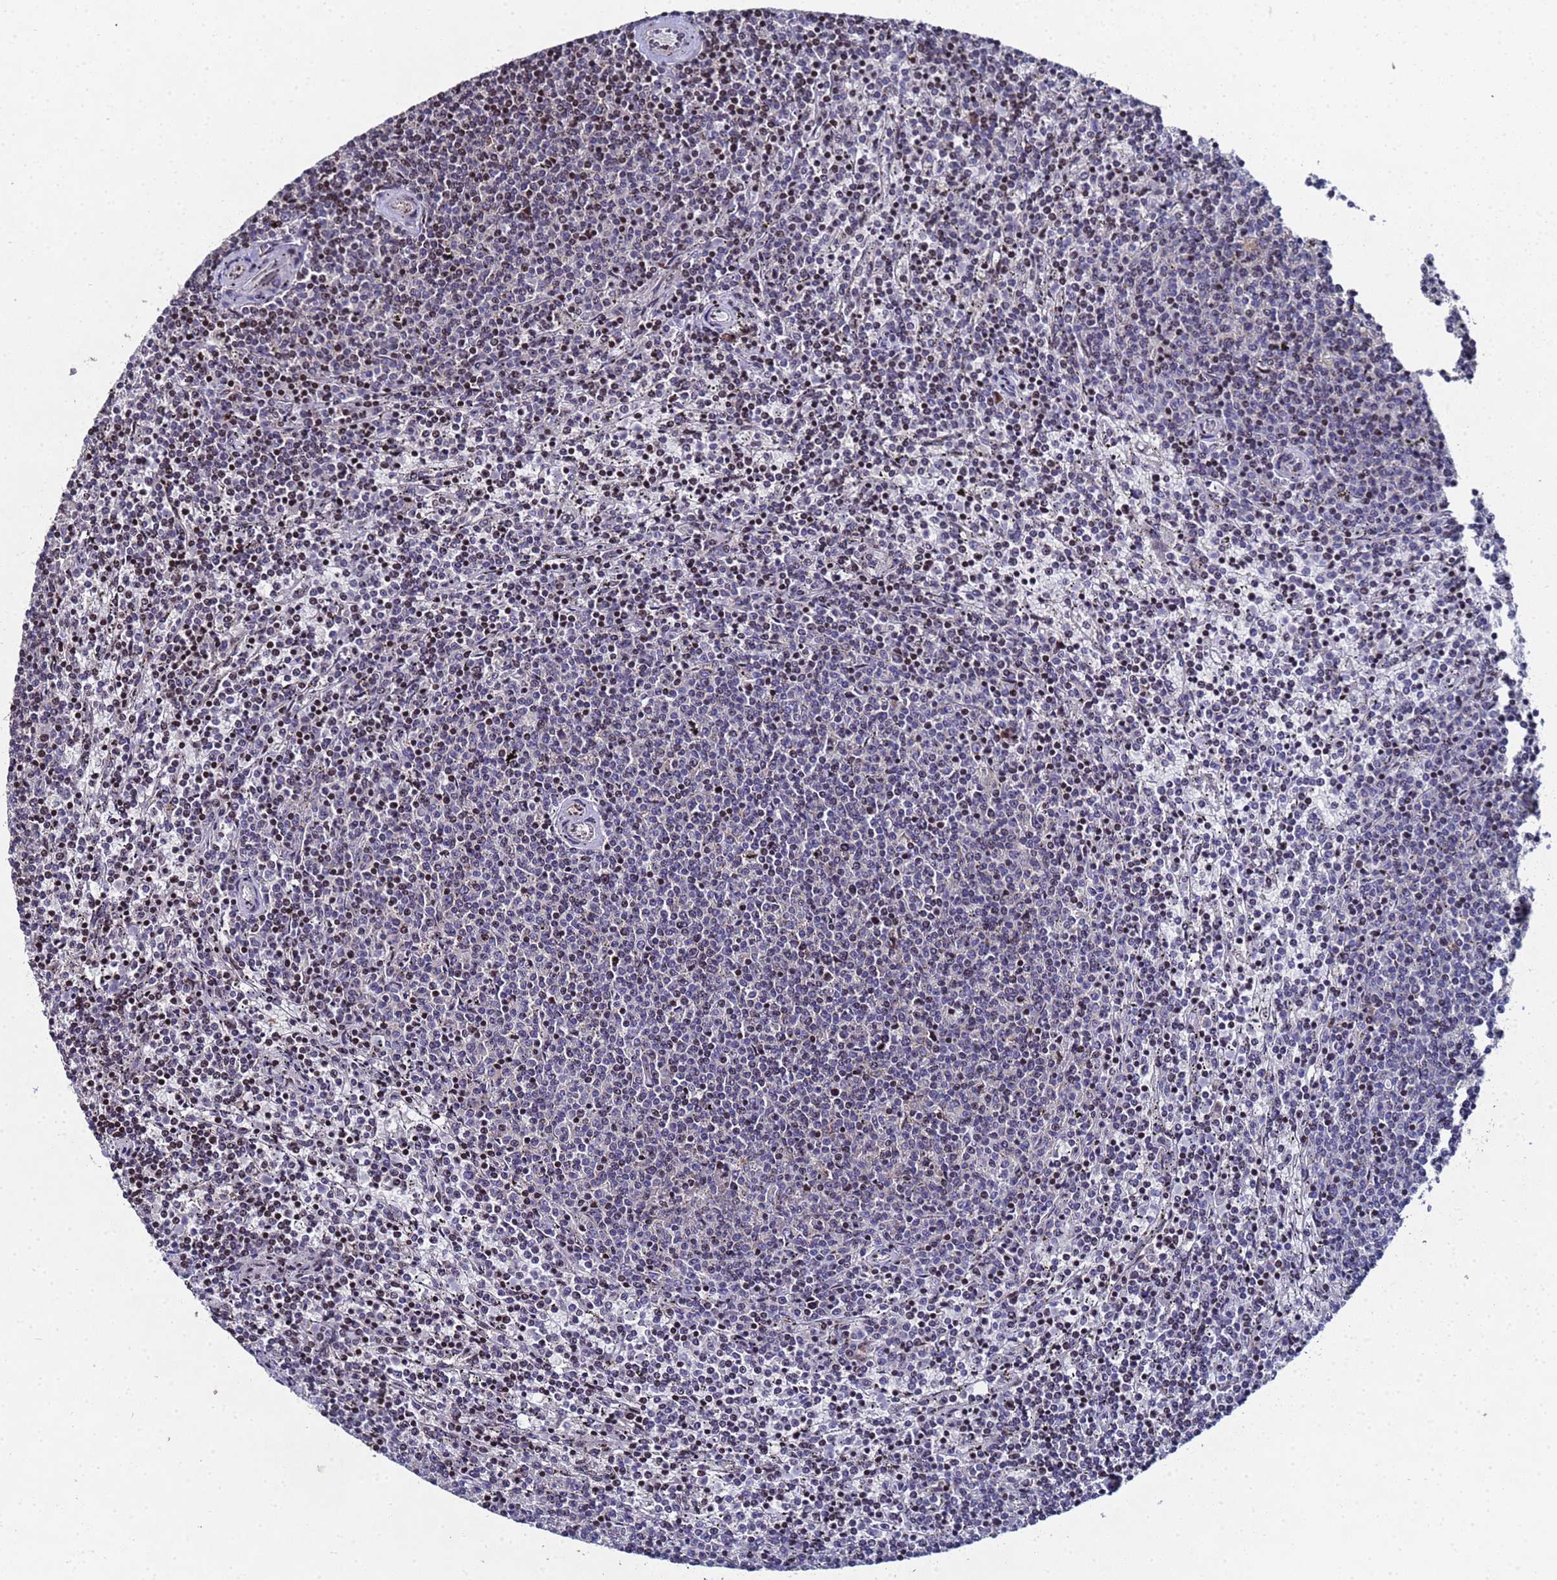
{"staining": {"intensity": "negative", "quantity": "none", "location": "none"}, "tissue": "lymphoma", "cell_type": "Tumor cells", "image_type": "cancer", "snomed": [{"axis": "morphology", "description": "Malignant lymphoma, non-Hodgkin's type, Low grade"}, {"axis": "topography", "description": "Spleen"}], "caption": "Immunohistochemical staining of human lymphoma demonstrates no significant expression in tumor cells.", "gene": "NSUN6", "patient": {"sex": "female", "age": 50}}